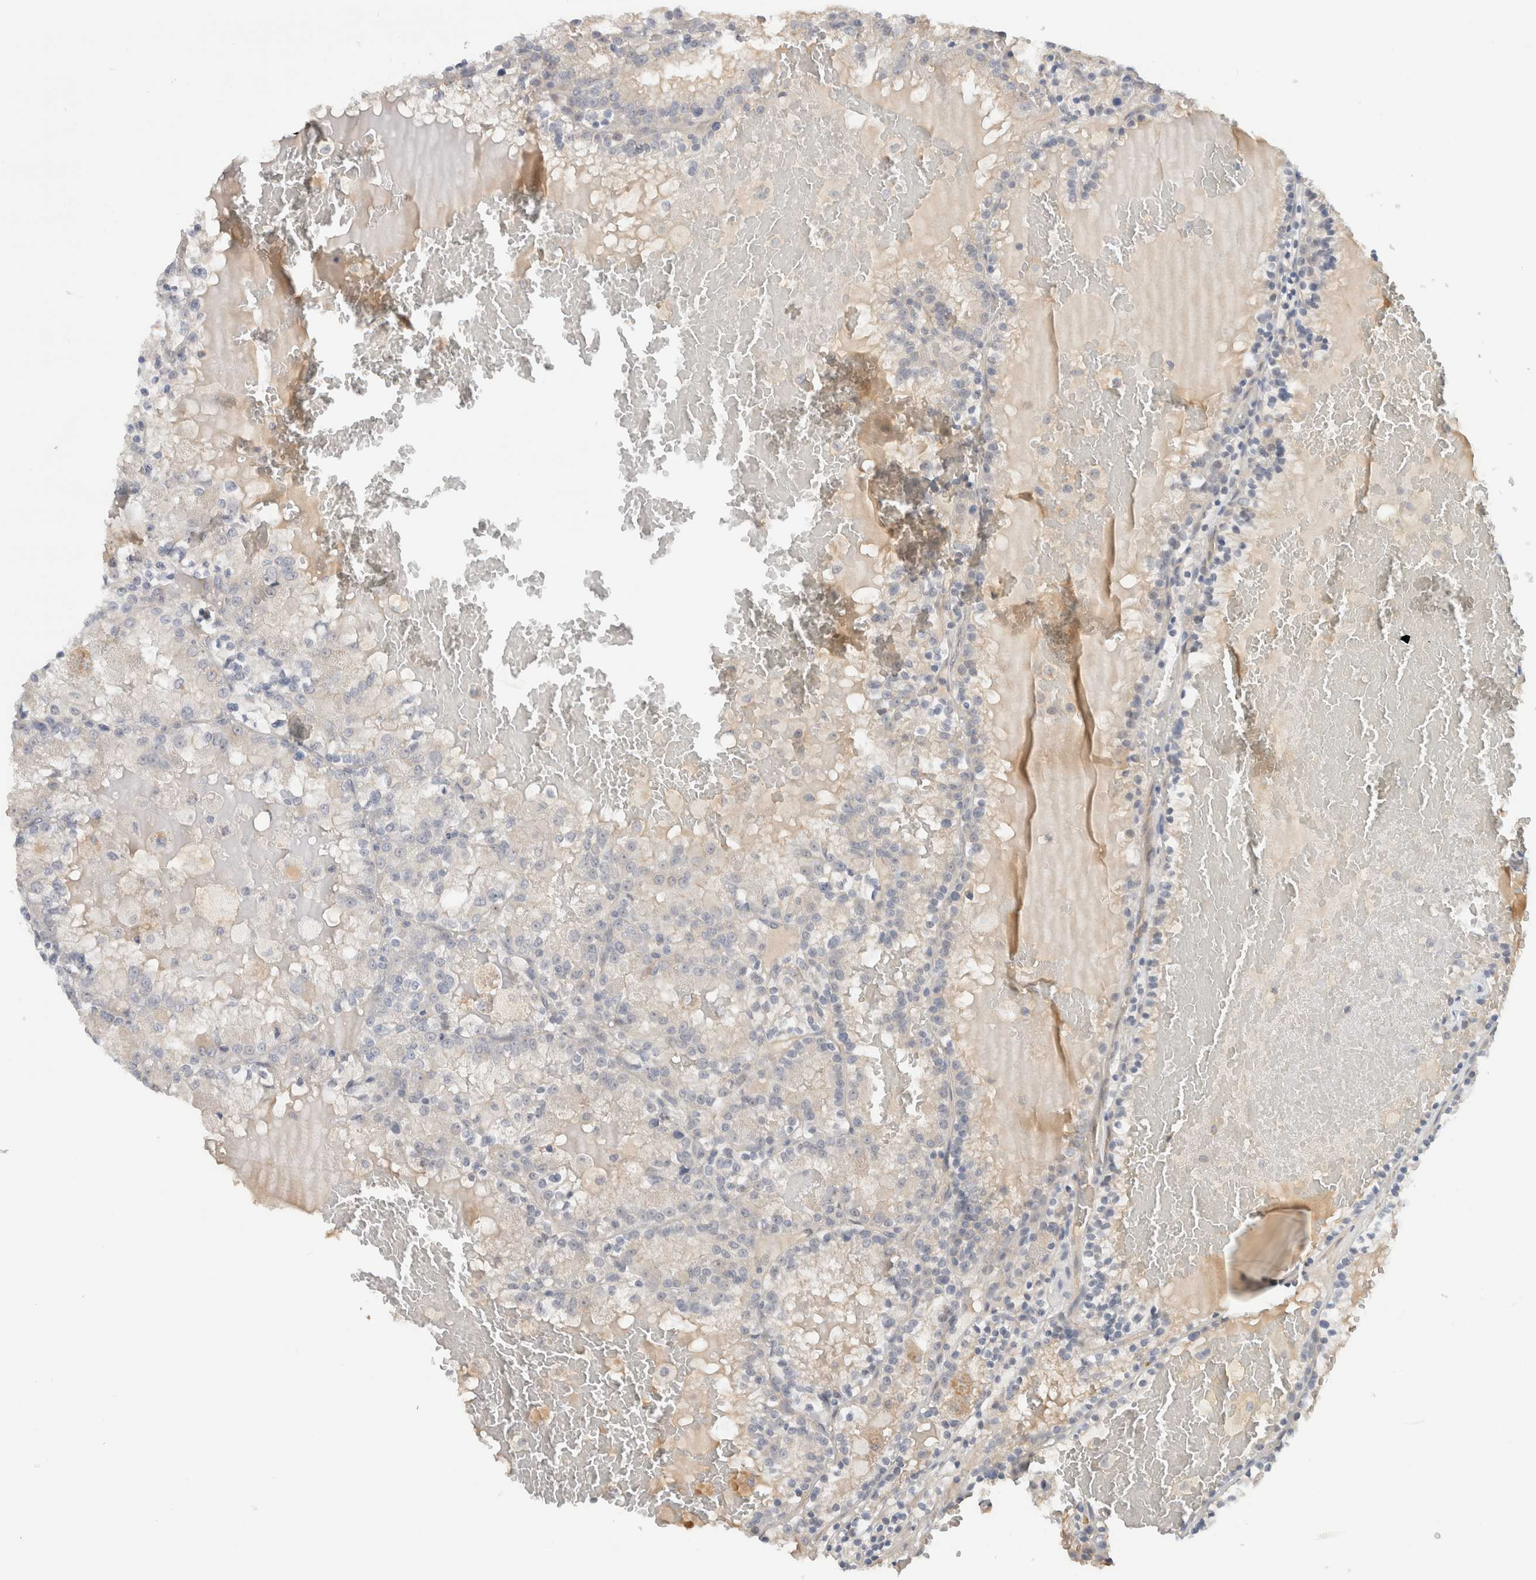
{"staining": {"intensity": "negative", "quantity": "none", "location": "none"}, "tissue": "renal cancer", "cell_type": "Tumor cells", "image_type": "cancer", "snomed": [{"axis": "morphology", "description": "Adenocarcinoma, NOS"}, {"axis": "topography", "description": "Kidney"}], "caption": "This photomicrograph is of renal cancer (adenocarcinoma) stained with IHC to label a protein in brown with the nuclei are counter-stained blue. There is no staining in tumor cells. The staining was performed using DAB to visualize the protein expression in brown, while the nuclei were stained in blue with hematoxylin (Magnification: 20x).", "gene": "HCN3", "patient": {"sex": "female", "age": 56}}